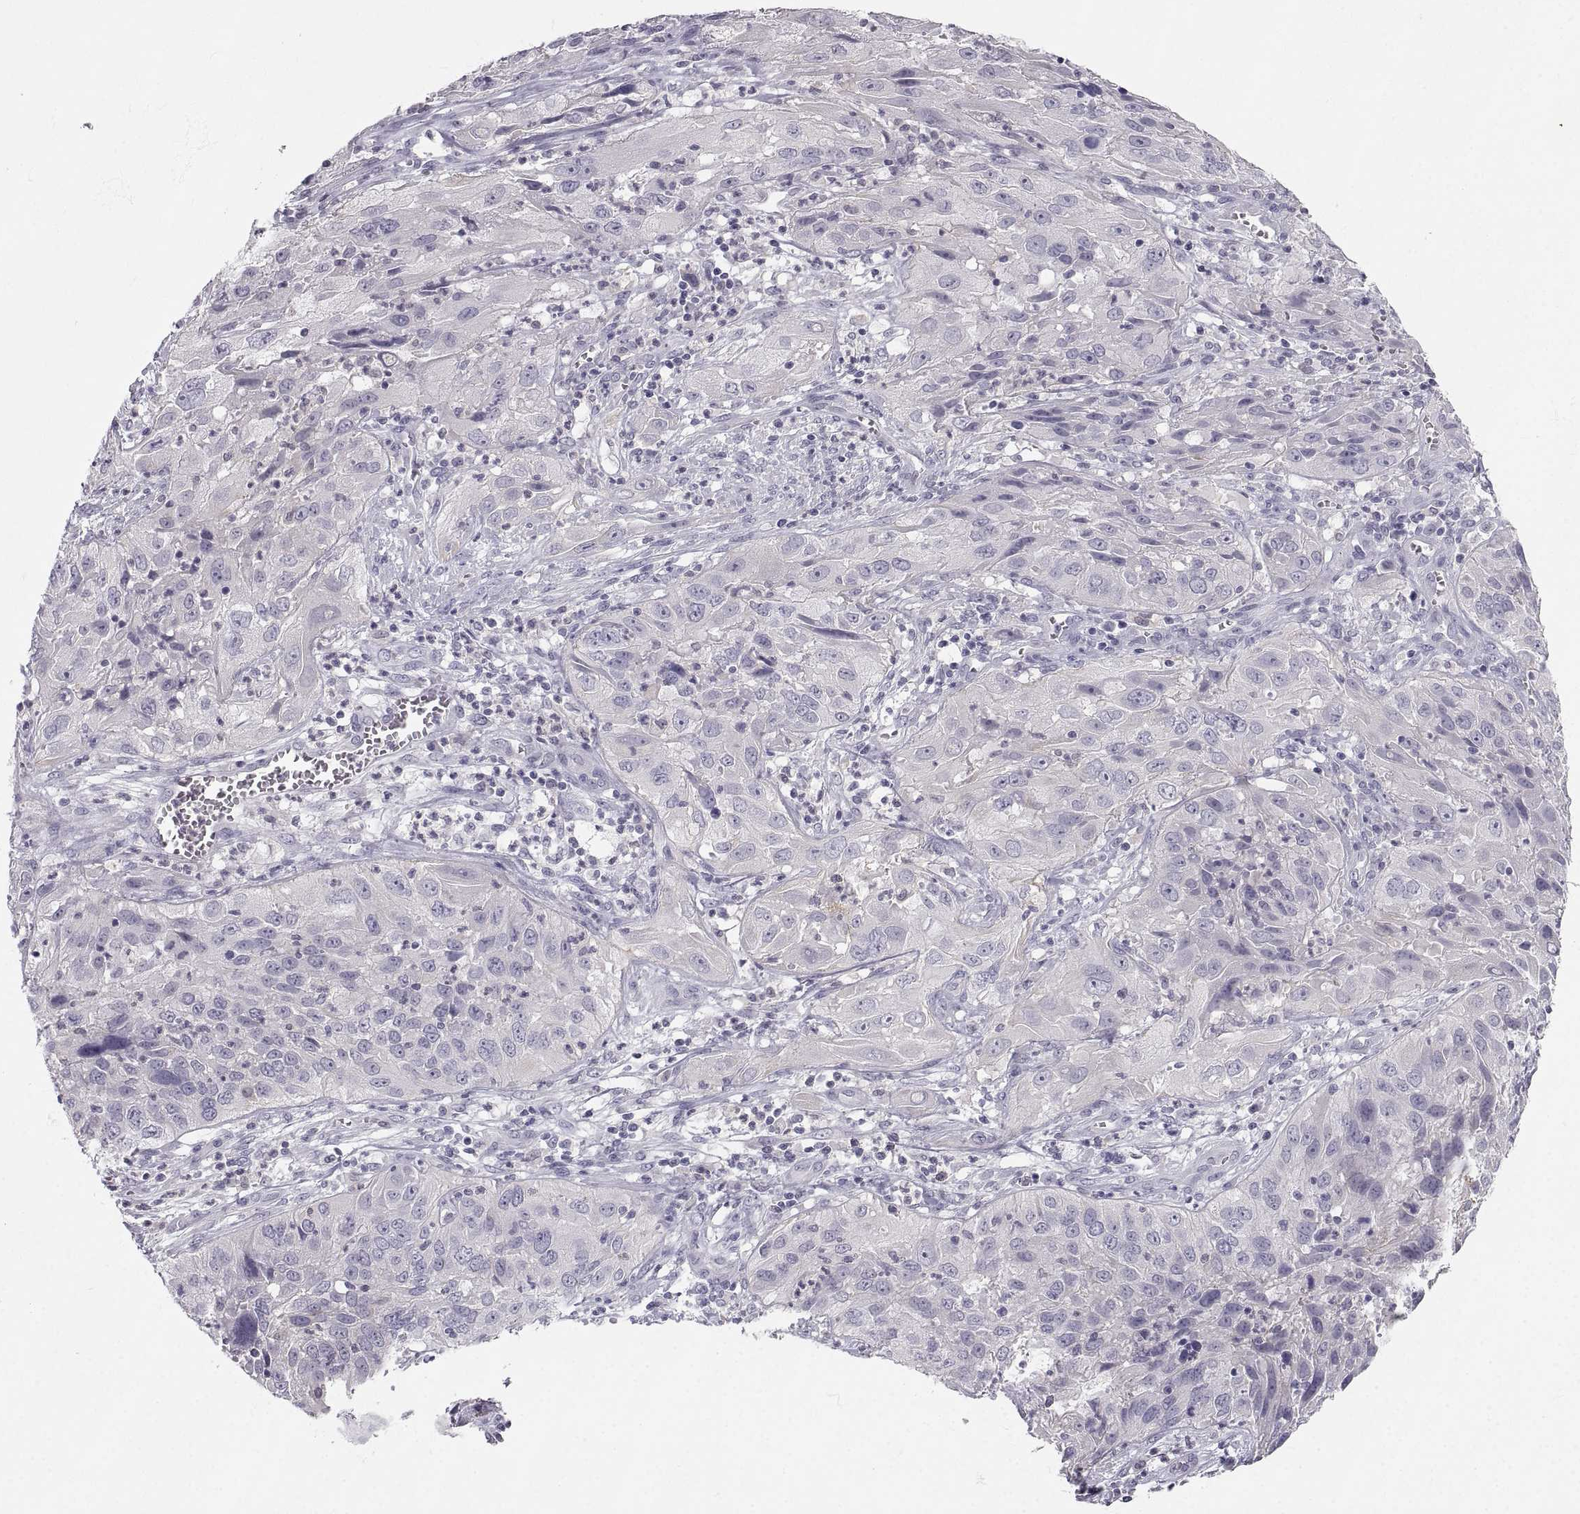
{"staining": {"intensity": "negative", "quantity": "none", "location": "none"}, "tissue": "cervical cancer", "cell_type": "Tumor cells", "image_type": "cancer", "snomed": [{"axis": "morphology", "description": "Squamous cell carcinoma, NOS"}, {"axis": "topography", "description": "Cervix"}], "caption": "A histopathology image of human cervical squamous cell carcinoma is negative for staining in tumor cells.", "gene": "ZNF185", "patient": {"sex": "female", "age": 32}}